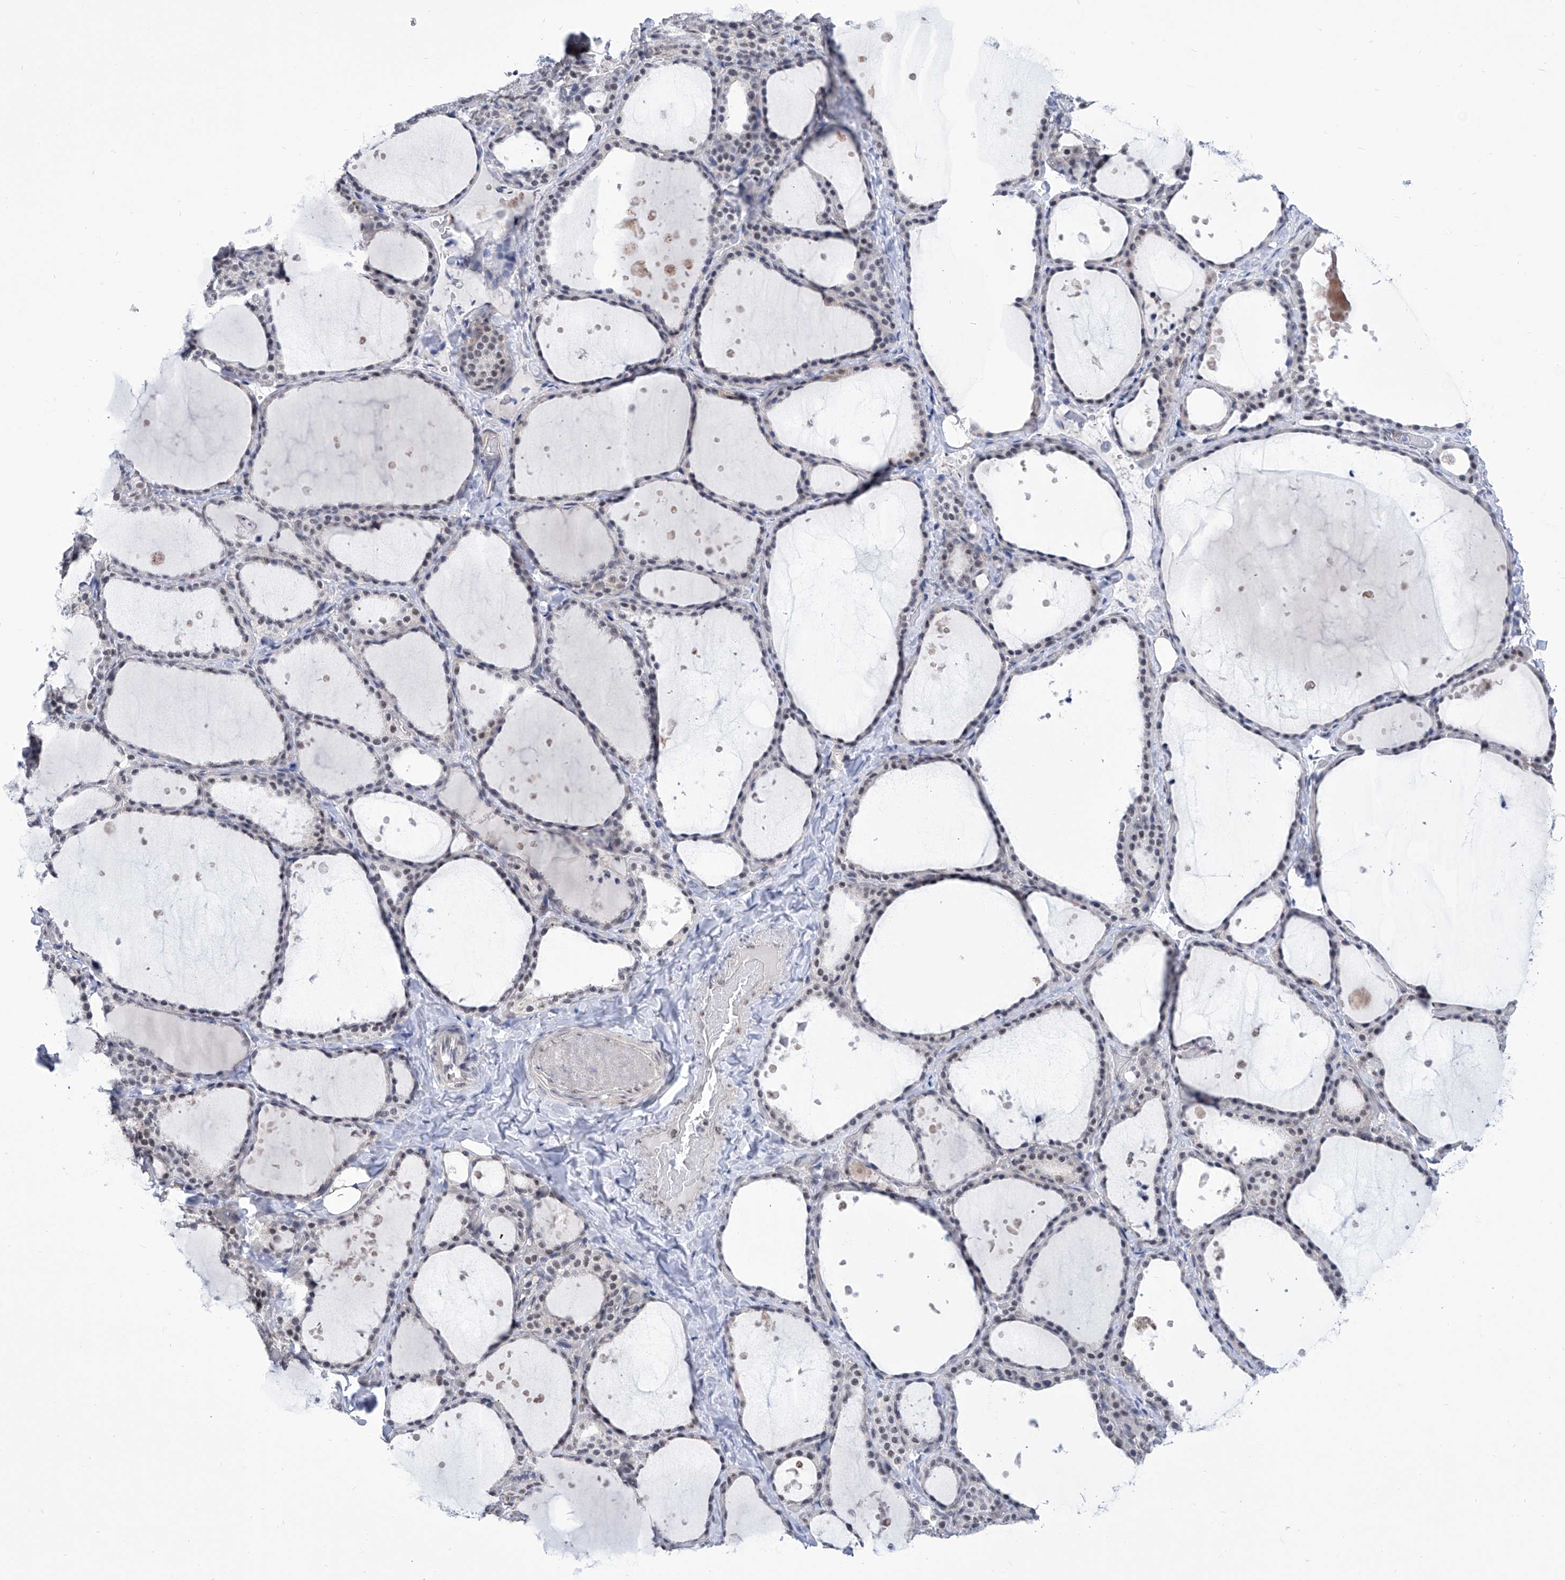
{"staining": {"intensity": "weak", "quantity": "25%-75%", "location": "nuclear"}, "tissue": "thyroid gland", "cell_type": "Glandular cells", "image_type": "normal", "snomed": [{"axis": "morphology", "description": "Normal tissue, NOS"}, {"axis": "topography", "description": "Thyroid gland"}], "caption": "Immunohistochemical staining of unremarkable human thyroid gland reveals 25%-75% levels of weak nuclear protein expression in approximately 25%-75% of glandular cells.", "gene": "SART1", "patient": {"sex": "female", "age": 44}}